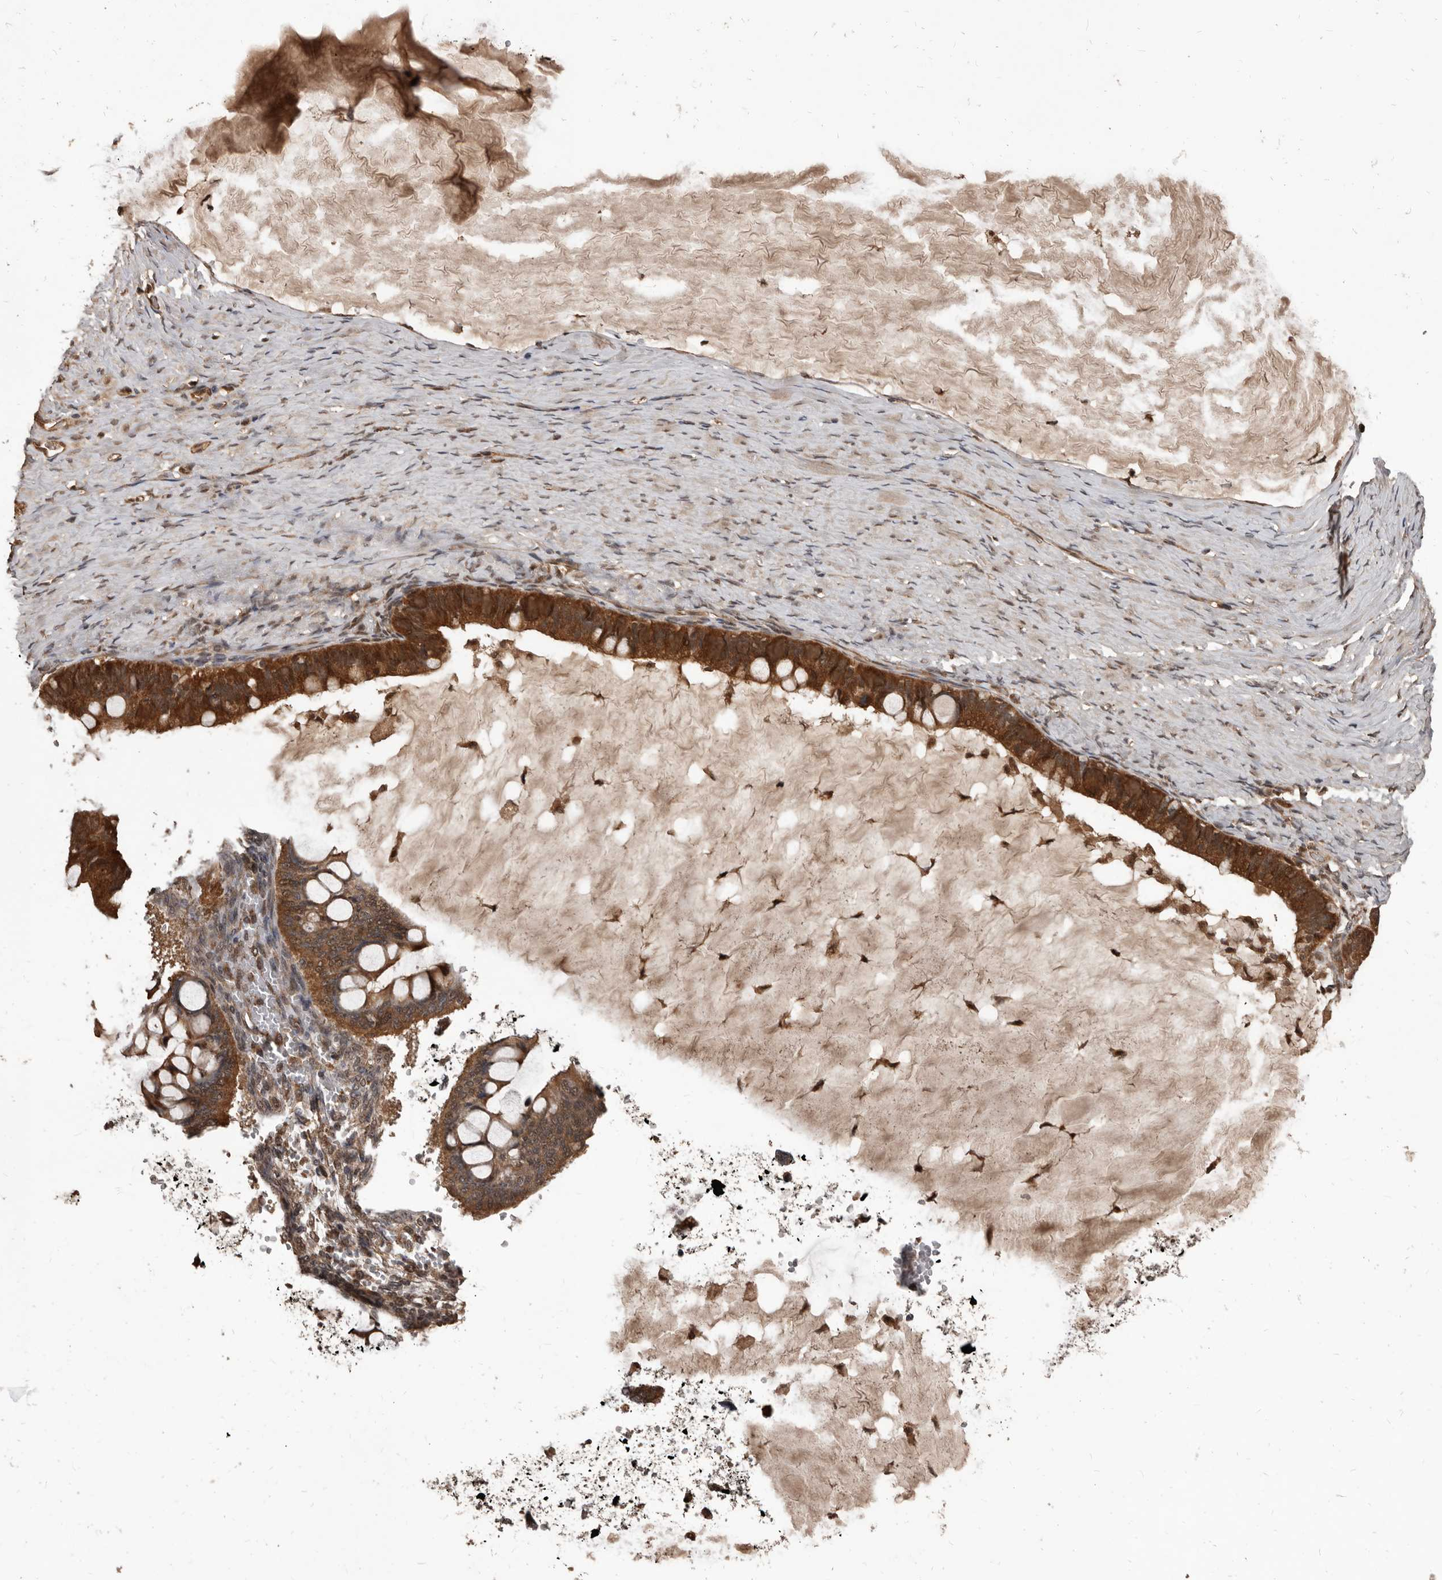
{"staining": {"intensity": "strong", "quantity": ">75%", "location": "cytoplasmic/membranous"}, "tissue": "ovarian cancer", "cell_type": "Tumor cells", "image_type": "cancer", "snomed": [{"axis": "morphology", "description": "Cystadenocarcinoma, mucinous, NOS"}, {"axis": "topography", "description": "Ovary"}], "caption": "Ovarian mucinous cystadenocarcinoma stained with a protein marker reveals strong staining in tumor cells.", "gene": "AHR", "patient": {"sex": "female", "age": 61}}